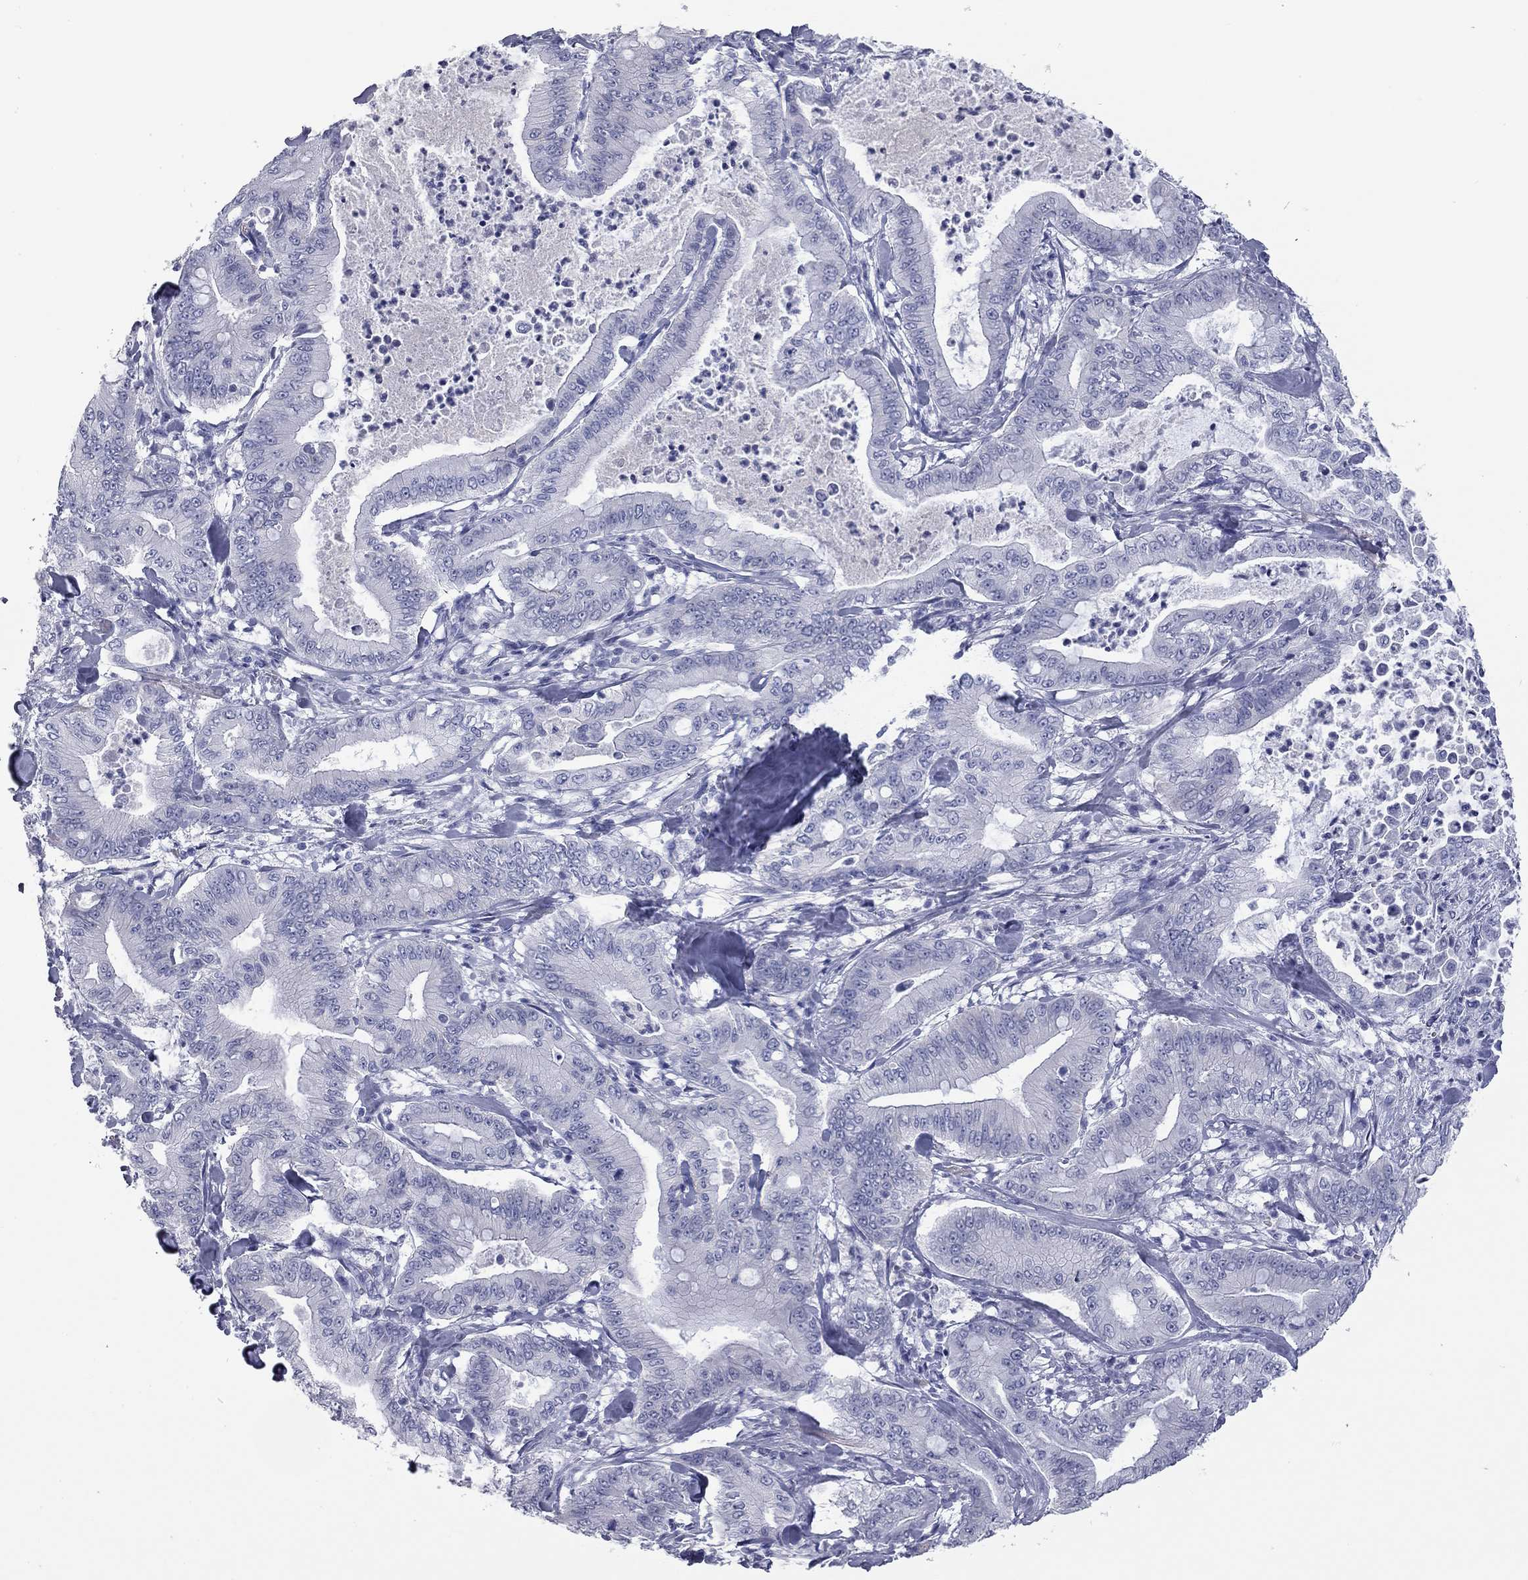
{"staining": {"intensity": "negative", "quantity": "none", "location": "none"}, "tissue": "pancreatic cancer", "cell_type": "Tumor cells", "image_type": "cancer", "snomed": [{"axis": "morphology", "description": "Adenocarcinoma, NOS"}, {"axis": "topography", "description": "Pancreas"}], "caption": "DAB immunohistochemical staining of pancreatic adenocarcinoma exhibits no significant positivity in tumor cells. Brightfield microscopy of IHC stained with DAB (brown) and hematoxylin (blue), captured at high magnification.", "gene": "AK8", "patient": {"sex": "male", "age": 71}}